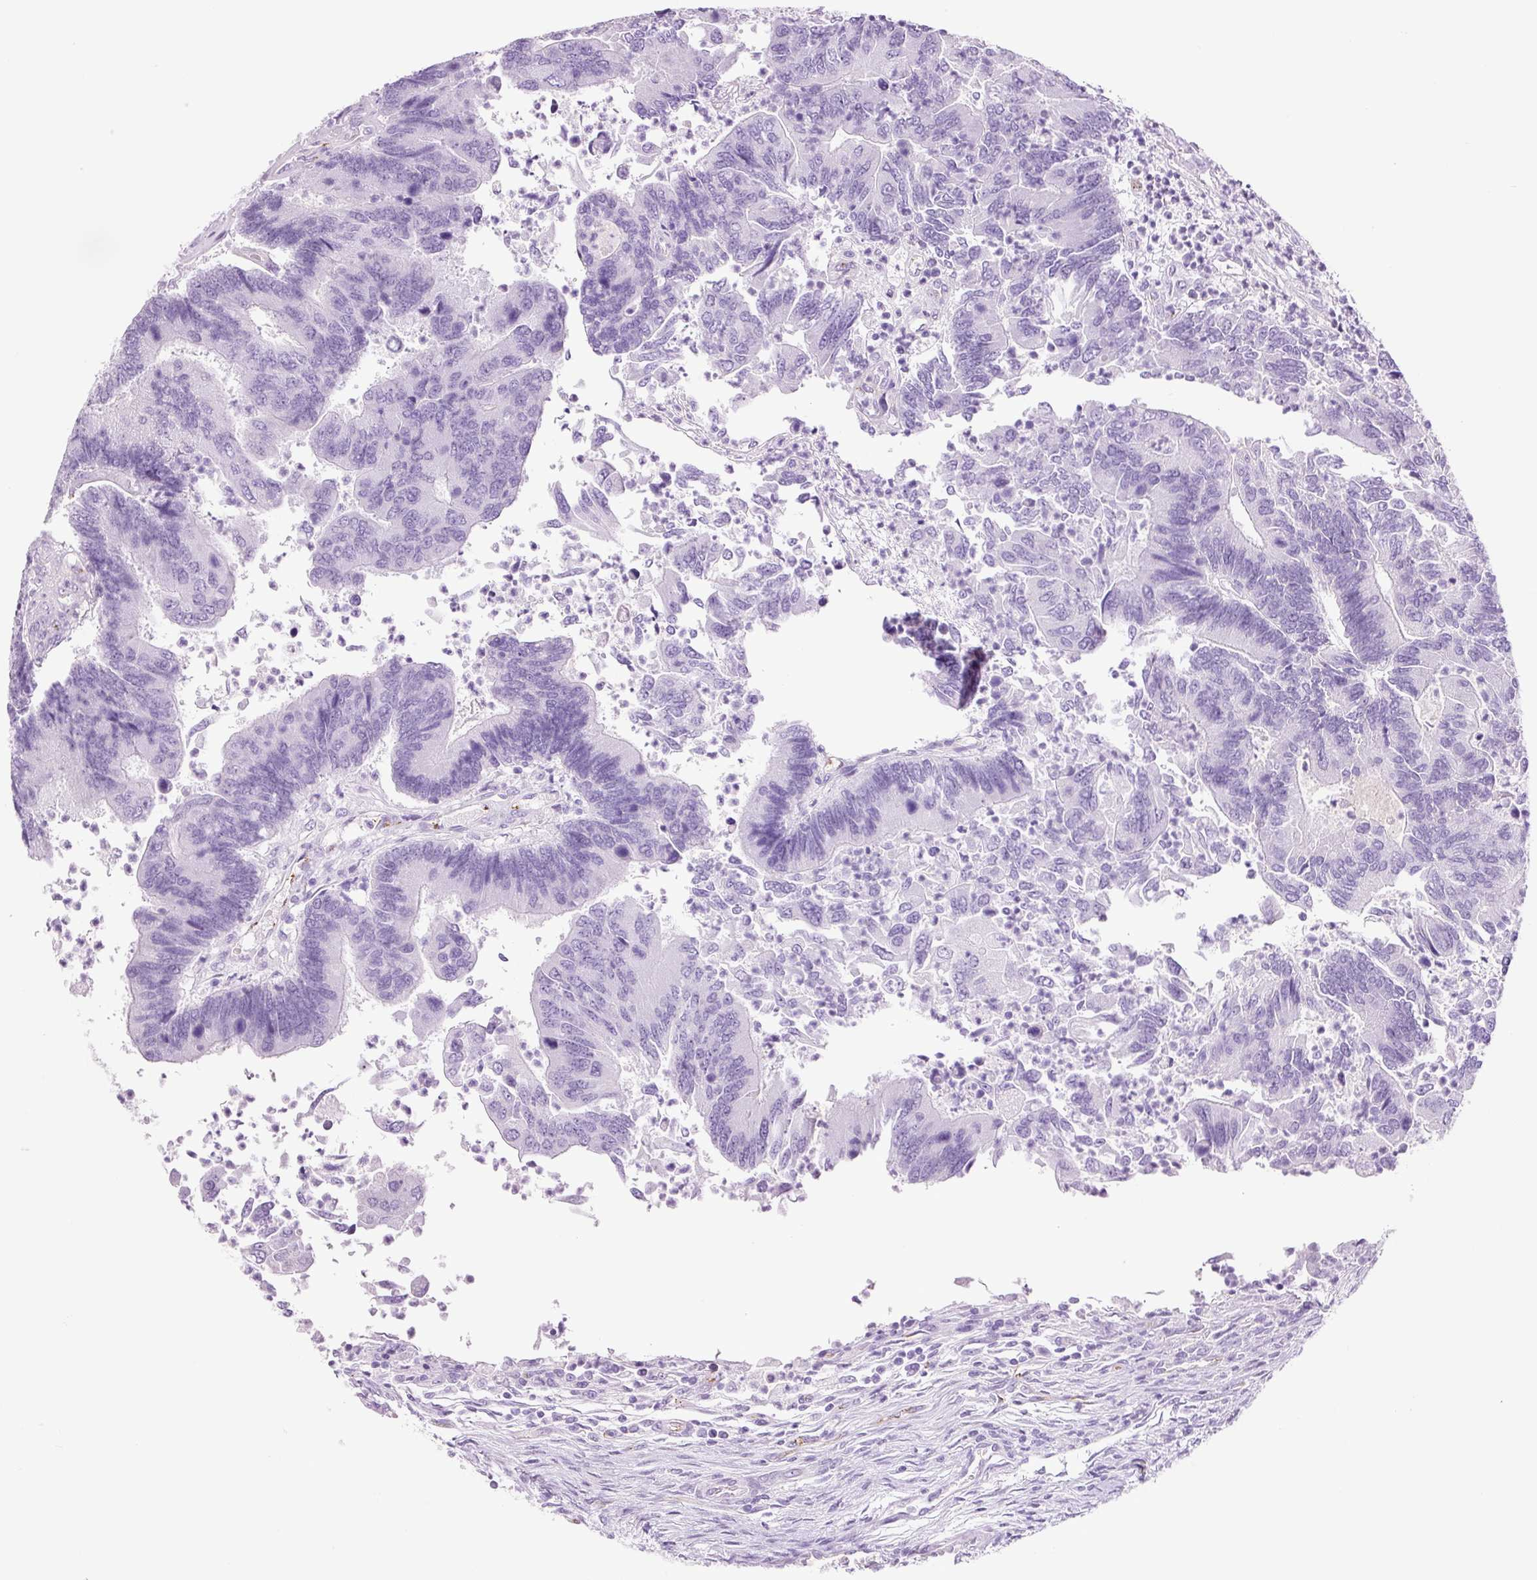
{"staining": {"intensity": "negative", "quantity": "none", "location": "none"}, "tissue": "colorectal cancer", "cell_type": "Tumor cells", "image_type": "cancer", "snomed": [{"axis": "morphology", "description": "Adenocarcinoma, NOS"}, {"axis": "topography", "description": "Colon"}], "caption": "Immunohistochemistry (IHC) of adenocarcinoma (colorectal) shows no positivity in tumor cells.", "gene": "ADSS1", "patient": {"sex": "female", "age": 67}}